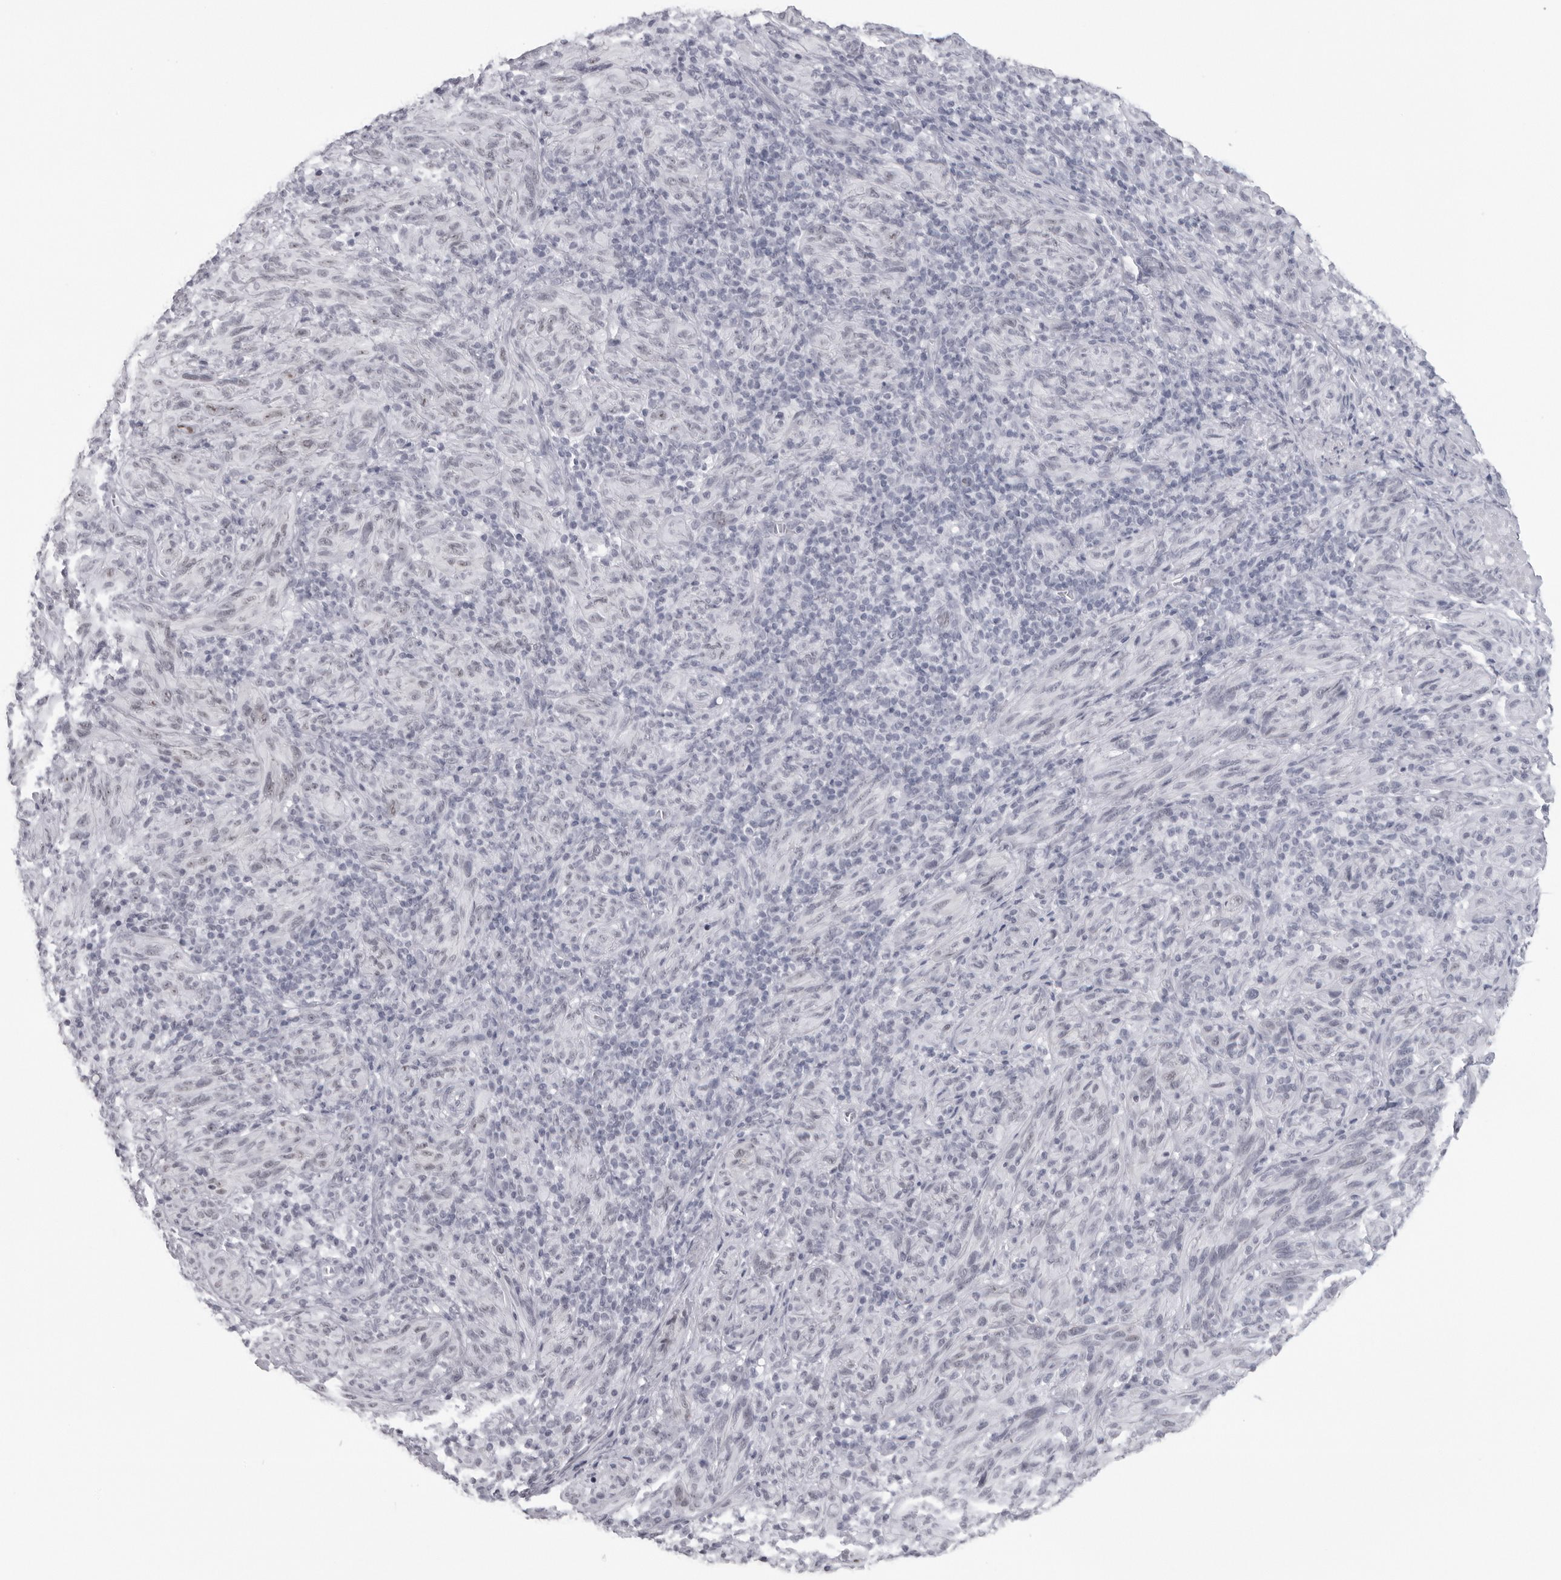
{"staining": {"intensity": "negative", "quantity": "none", "location": "none"}, "tissue": "melanoma", "cell_type": "Tumor cells", "image_type": "cancer", "snomed": [{"axis": "morphology", "description": "Malignant melanoma, NOS"}, {"axis": "topography", "description": "Skin of head"}], "caption": "A photomicrograph of malignant melanoma stained for a protein exhibits no brown staining in tumor cells. (Immunohistochemistry (ihc), brightfield microscopy, high magnification).", "gene": "ESPN", "patient": {"sex": "male", "age": 96}}